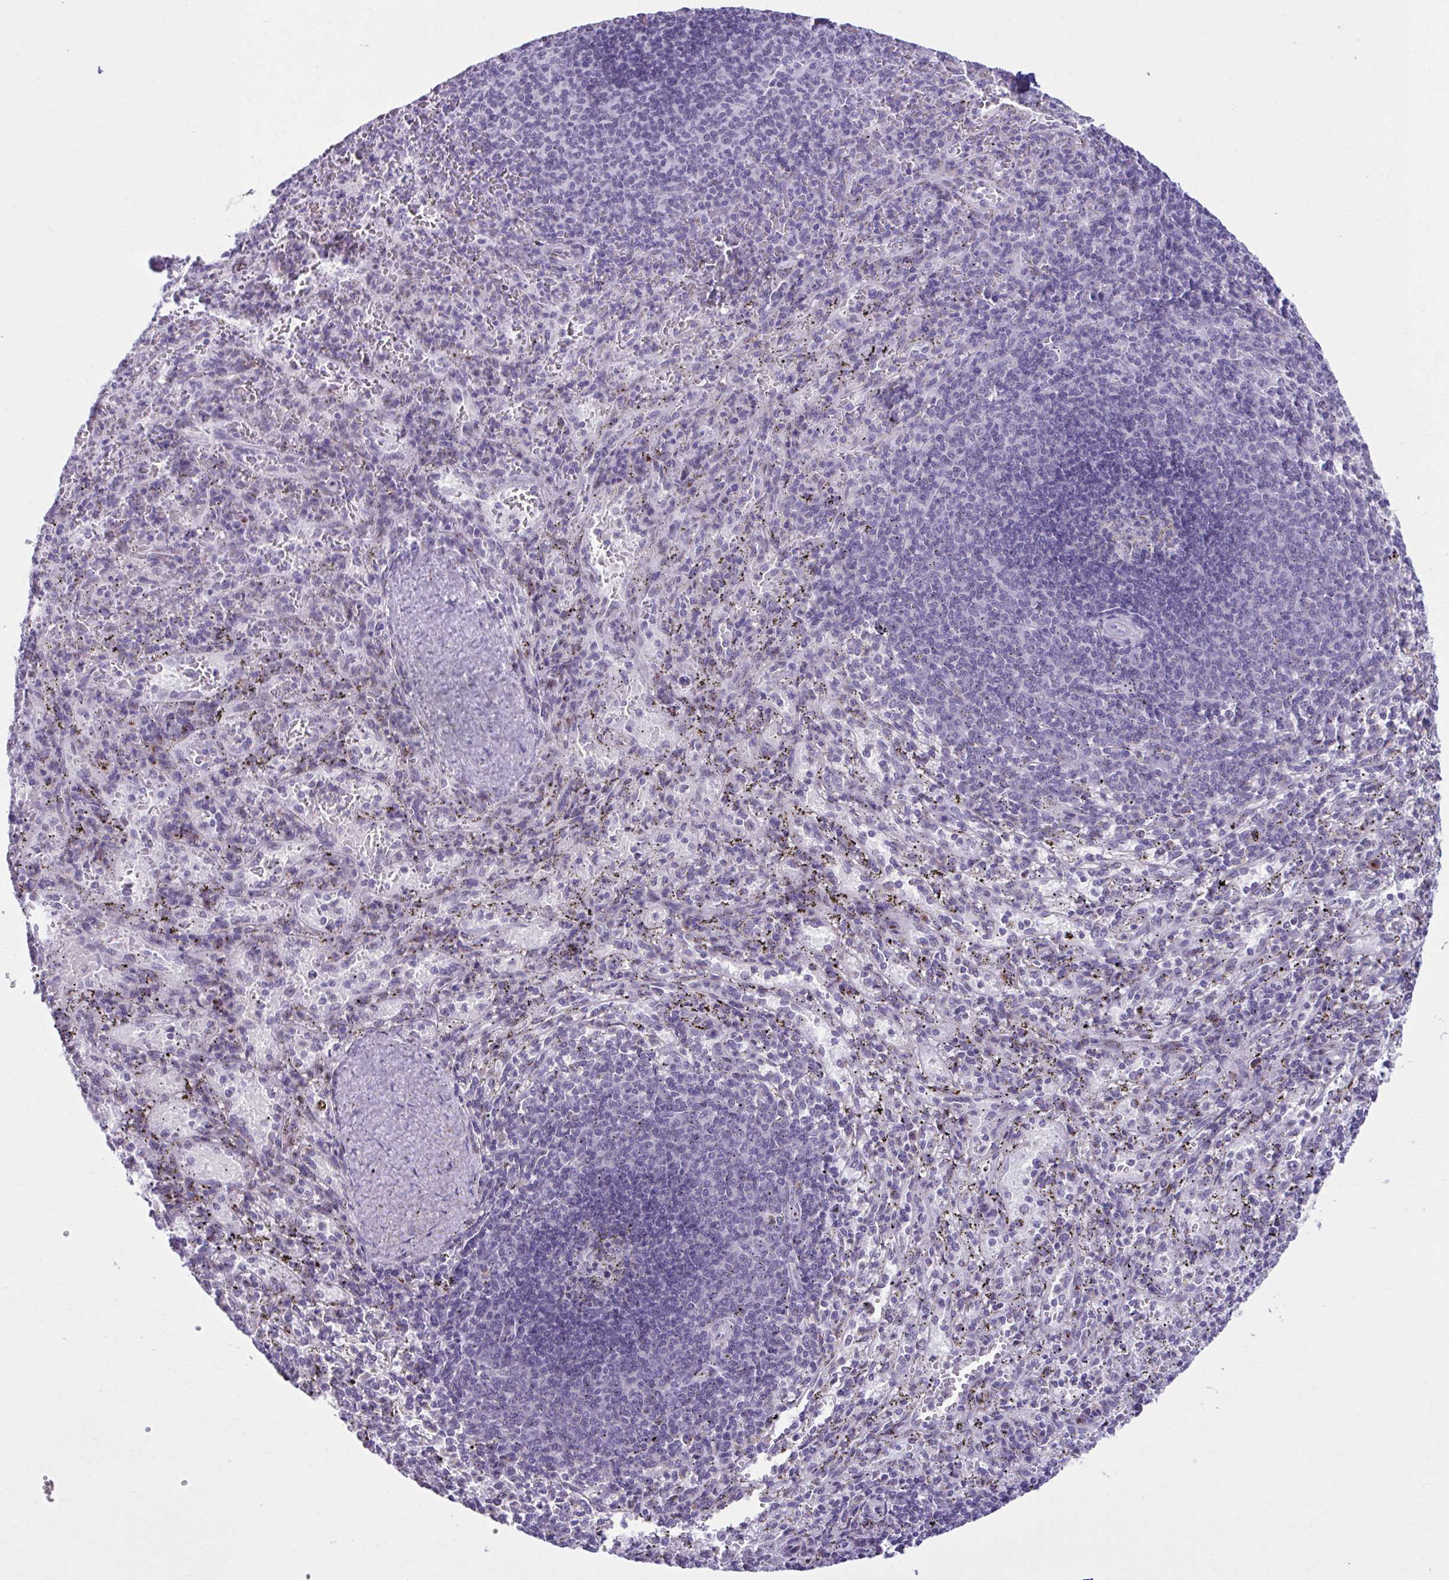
{"staining": {"intensity": "negative", "quantity": "none", "location": "none"}, "tissue": "spleen", "cell_type": "Cells in red pulp", "image_type": "normal", "snomed": [{"axis": "morphology", "description": "Normal tissue, NOS"}, {"axis": "topography", "description": "Spleen"}], "caption": "IHC of normal human spleen demonstrates no positivity in cells in red pulp. Nuclei are stained in blue.", "gene": "ZNF682", "patient": {"sex": "male", "age": 57}}